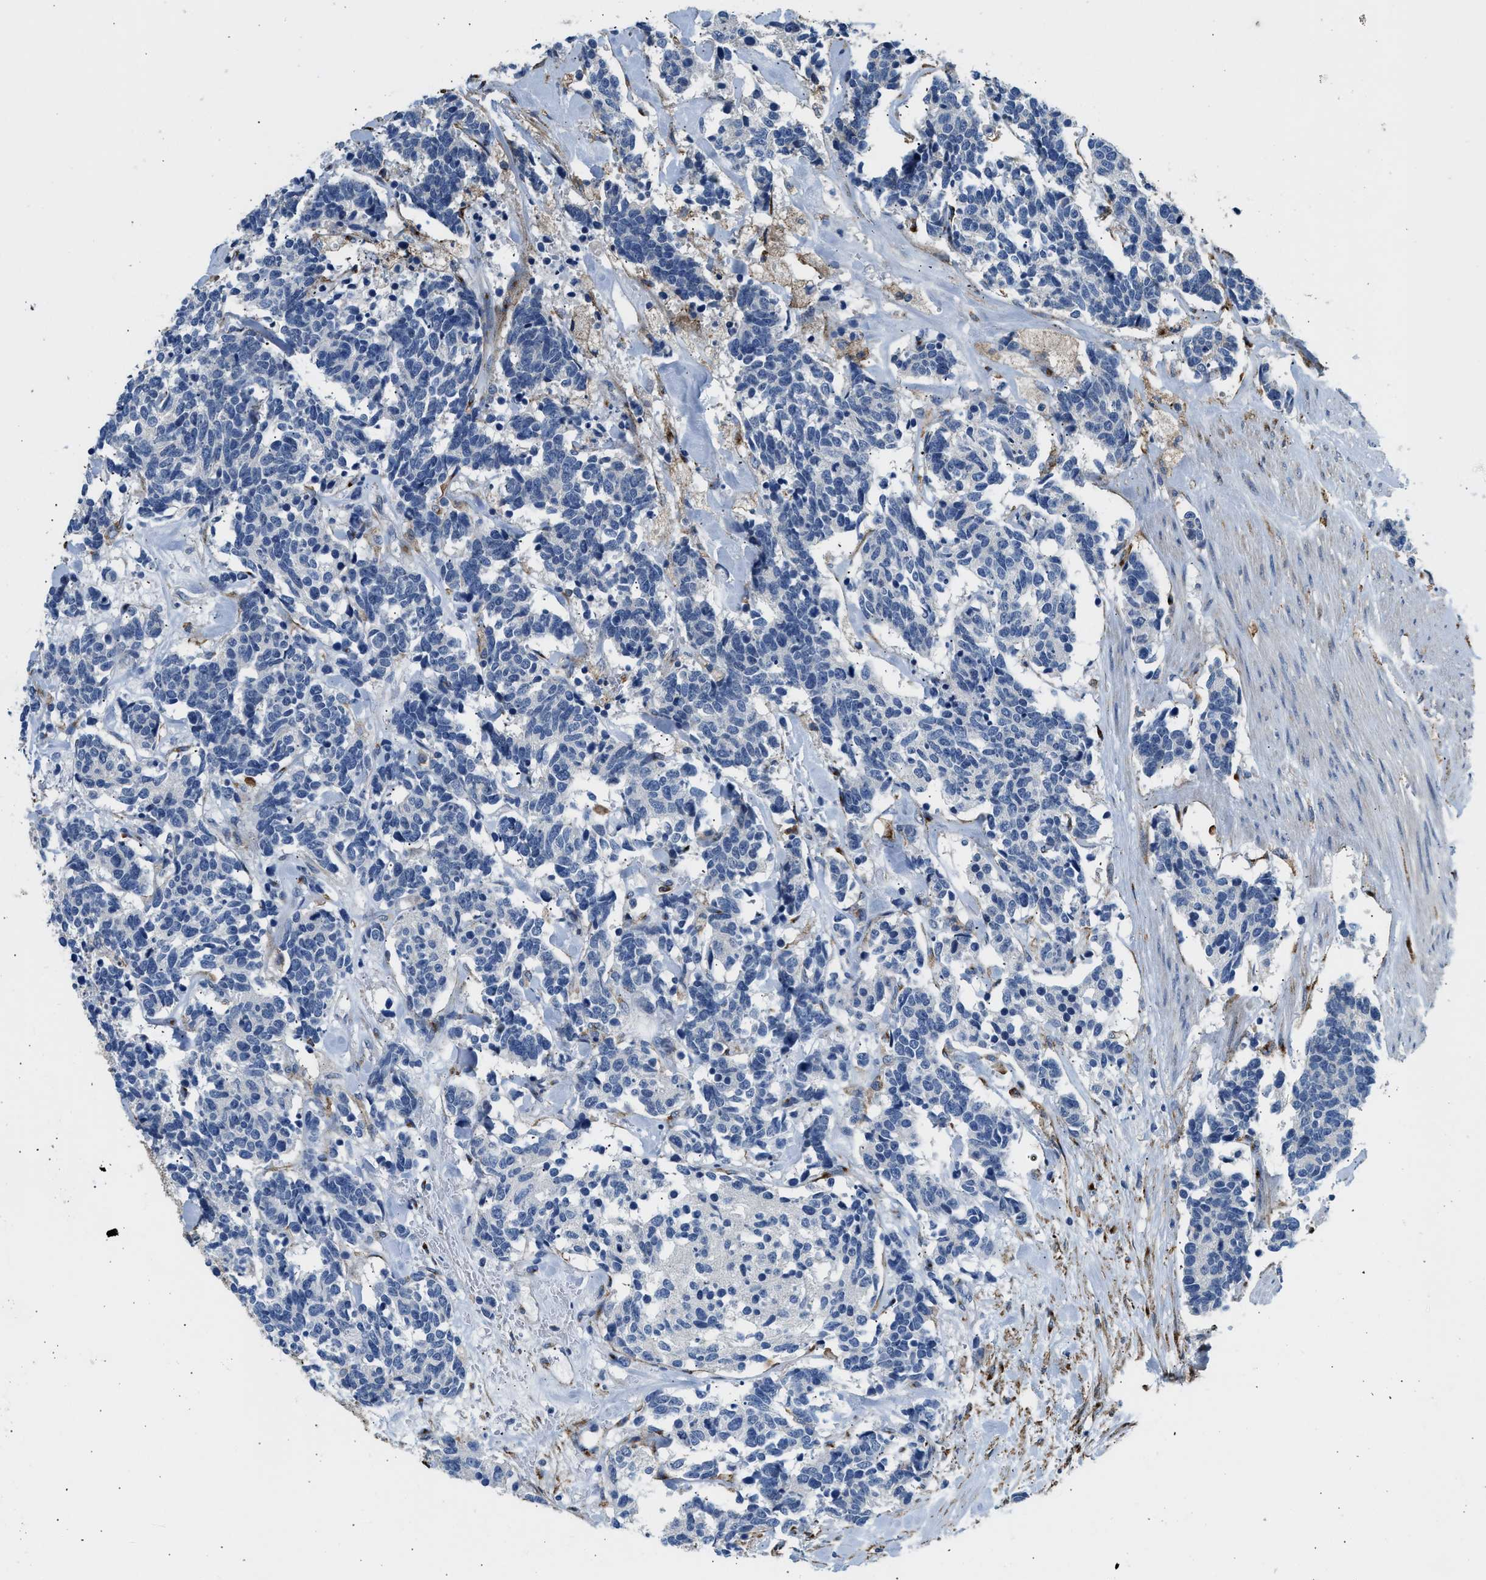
{"staining": {"intensity": "negative", "quantity": "none", "location": "none"}, "tissue": "carcinoid", "cell_type": "Tumor cells", "image_type": "cancer", "snomed": [{"axis": "morphology", "description": "Carcinoma, NOS"}, {"axis": "morphology", "description": "Carcinoid, malignant, NOS"}, {"axis": "topography", "description": "Urinary bladder"}], "caption": "Tumor cells show no significant protein positivity in carcinoid.", "gene": "LRP1", "patient": {"sex": "male", "age": 57}}